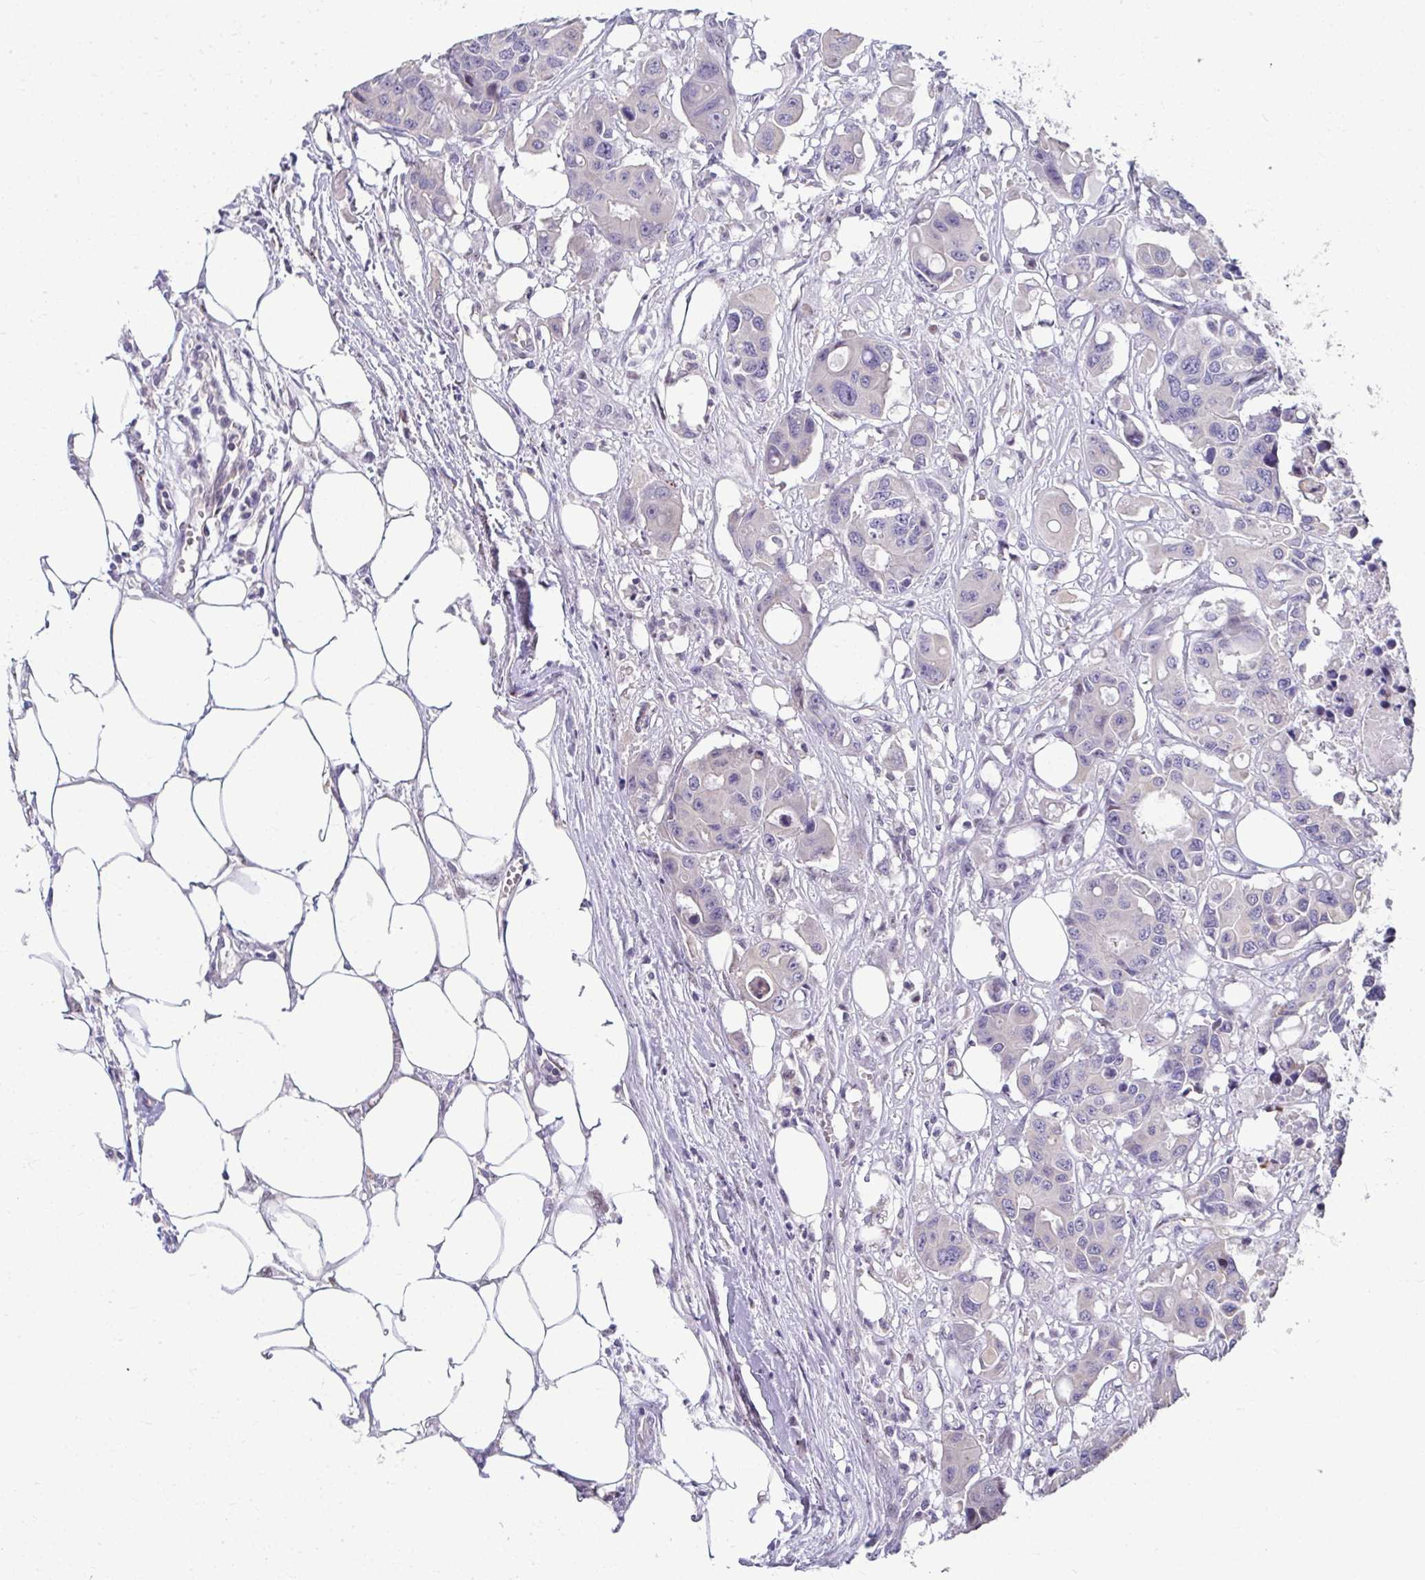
{"staining": {"intensity": "negative", "quantity": "none", "location": "none"}, "tissue": "colorectal cancer", "cell_type": "Tumor cells", "image_type": "cancer", "snomed": [{"axis": "morphology", "description": "Adenocarcinoma, NOS"}, {"axis": "topography", "description": "Colon"}], "caption": "The photomicrograph demonstrates no staining of tumor cells in colorectal adenocarcinoma.", "gene": "ODF1", "patient": {"sex": "male", "age": 77}}